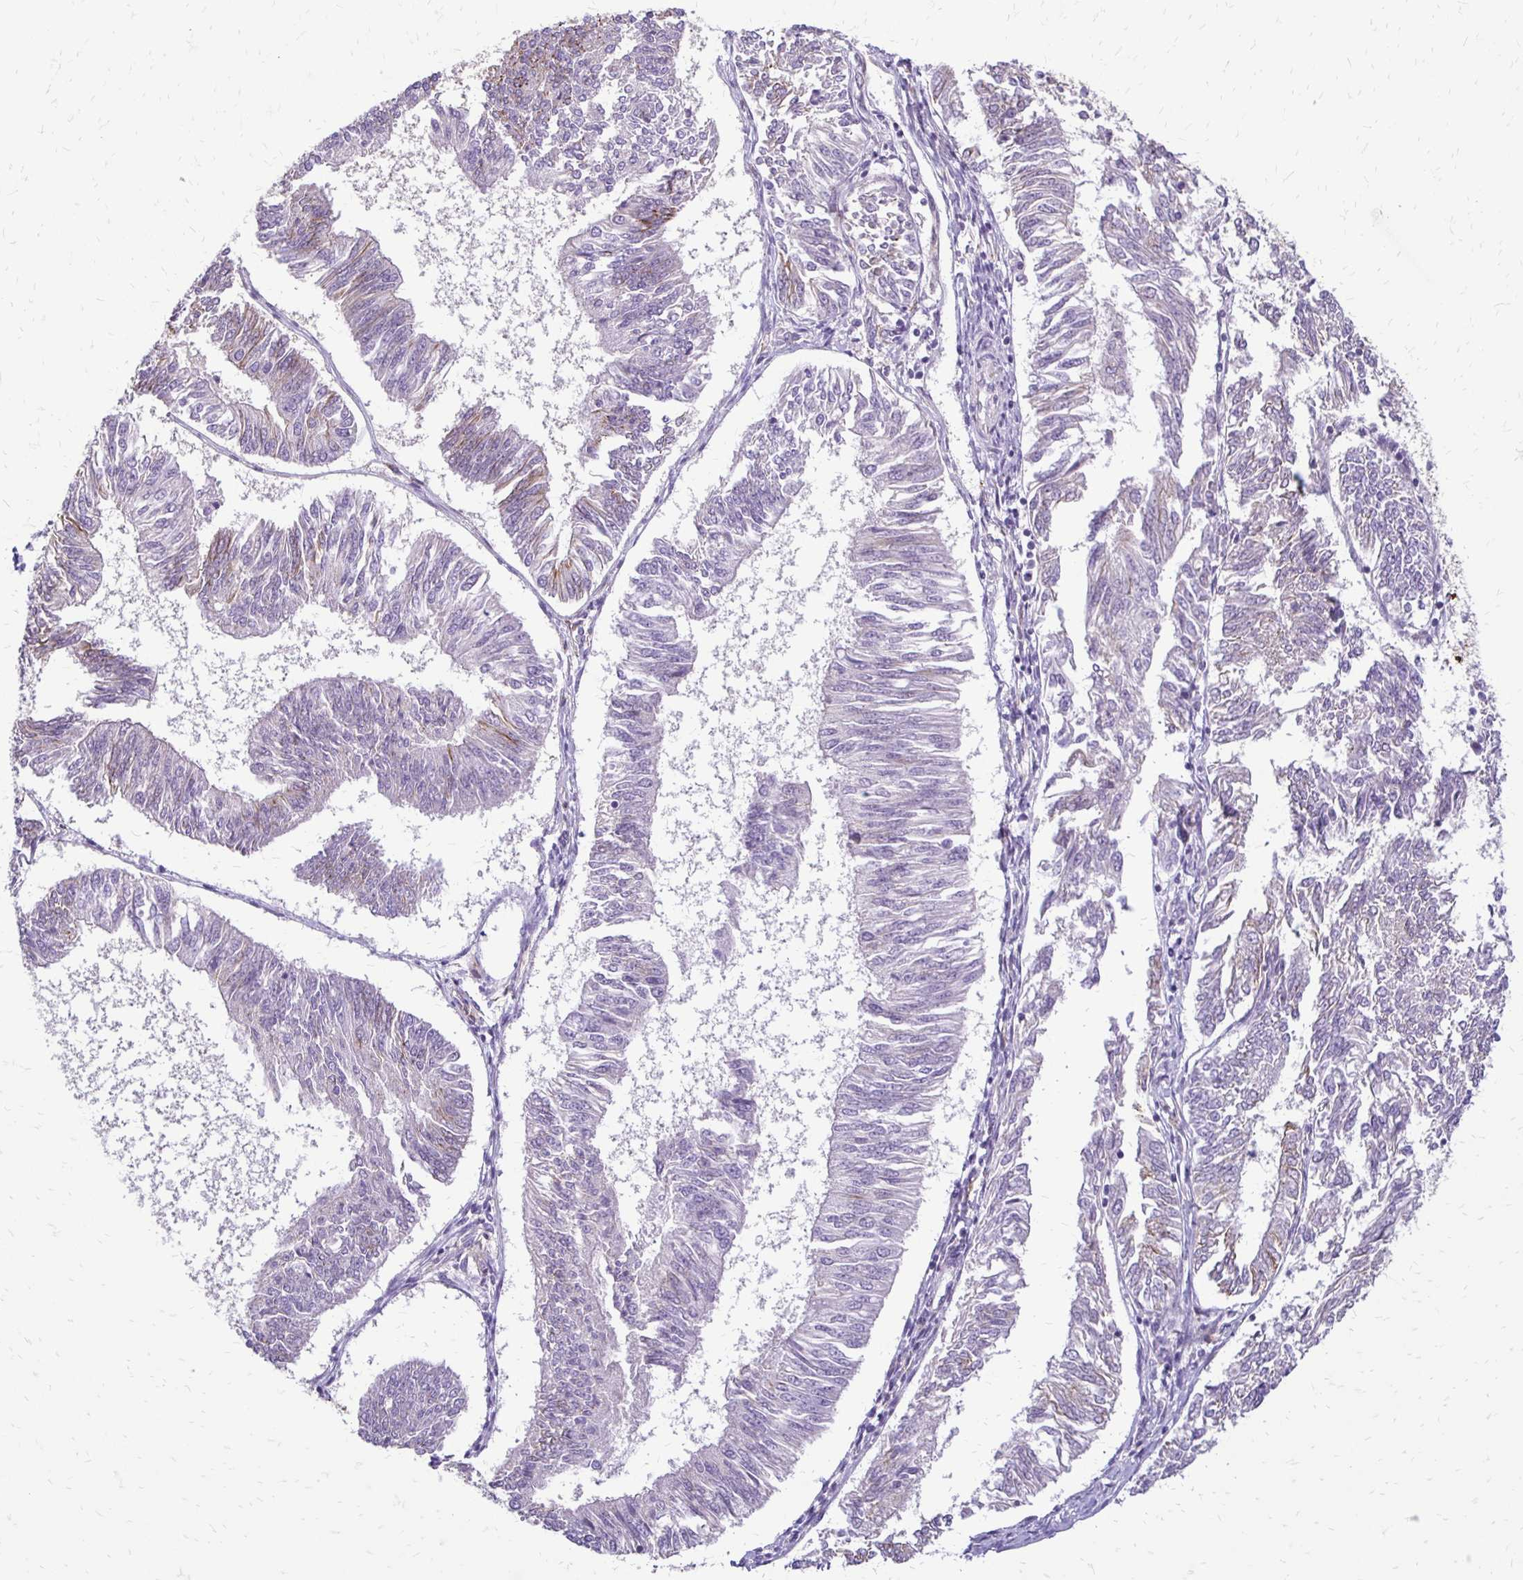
{"staining": {"intensity": "negative", "quantity": "none", "location": "none"}, "tissue": "endometrial cancer", "cell_type": "Tumor cells", "image_type": "cancer", "snomed": [{"axis": "morphology", "description": "Adenocarcinoma, NOS"}, {"axis": "topography", "description": "Endometrium"}], "caption": "The IHC photomicrograph has no significant positivity in tumor cells of endometrial adenocarcinoma tissue.", "gene": "ALPG", "patient": {"sex": "female", "age": 58}}